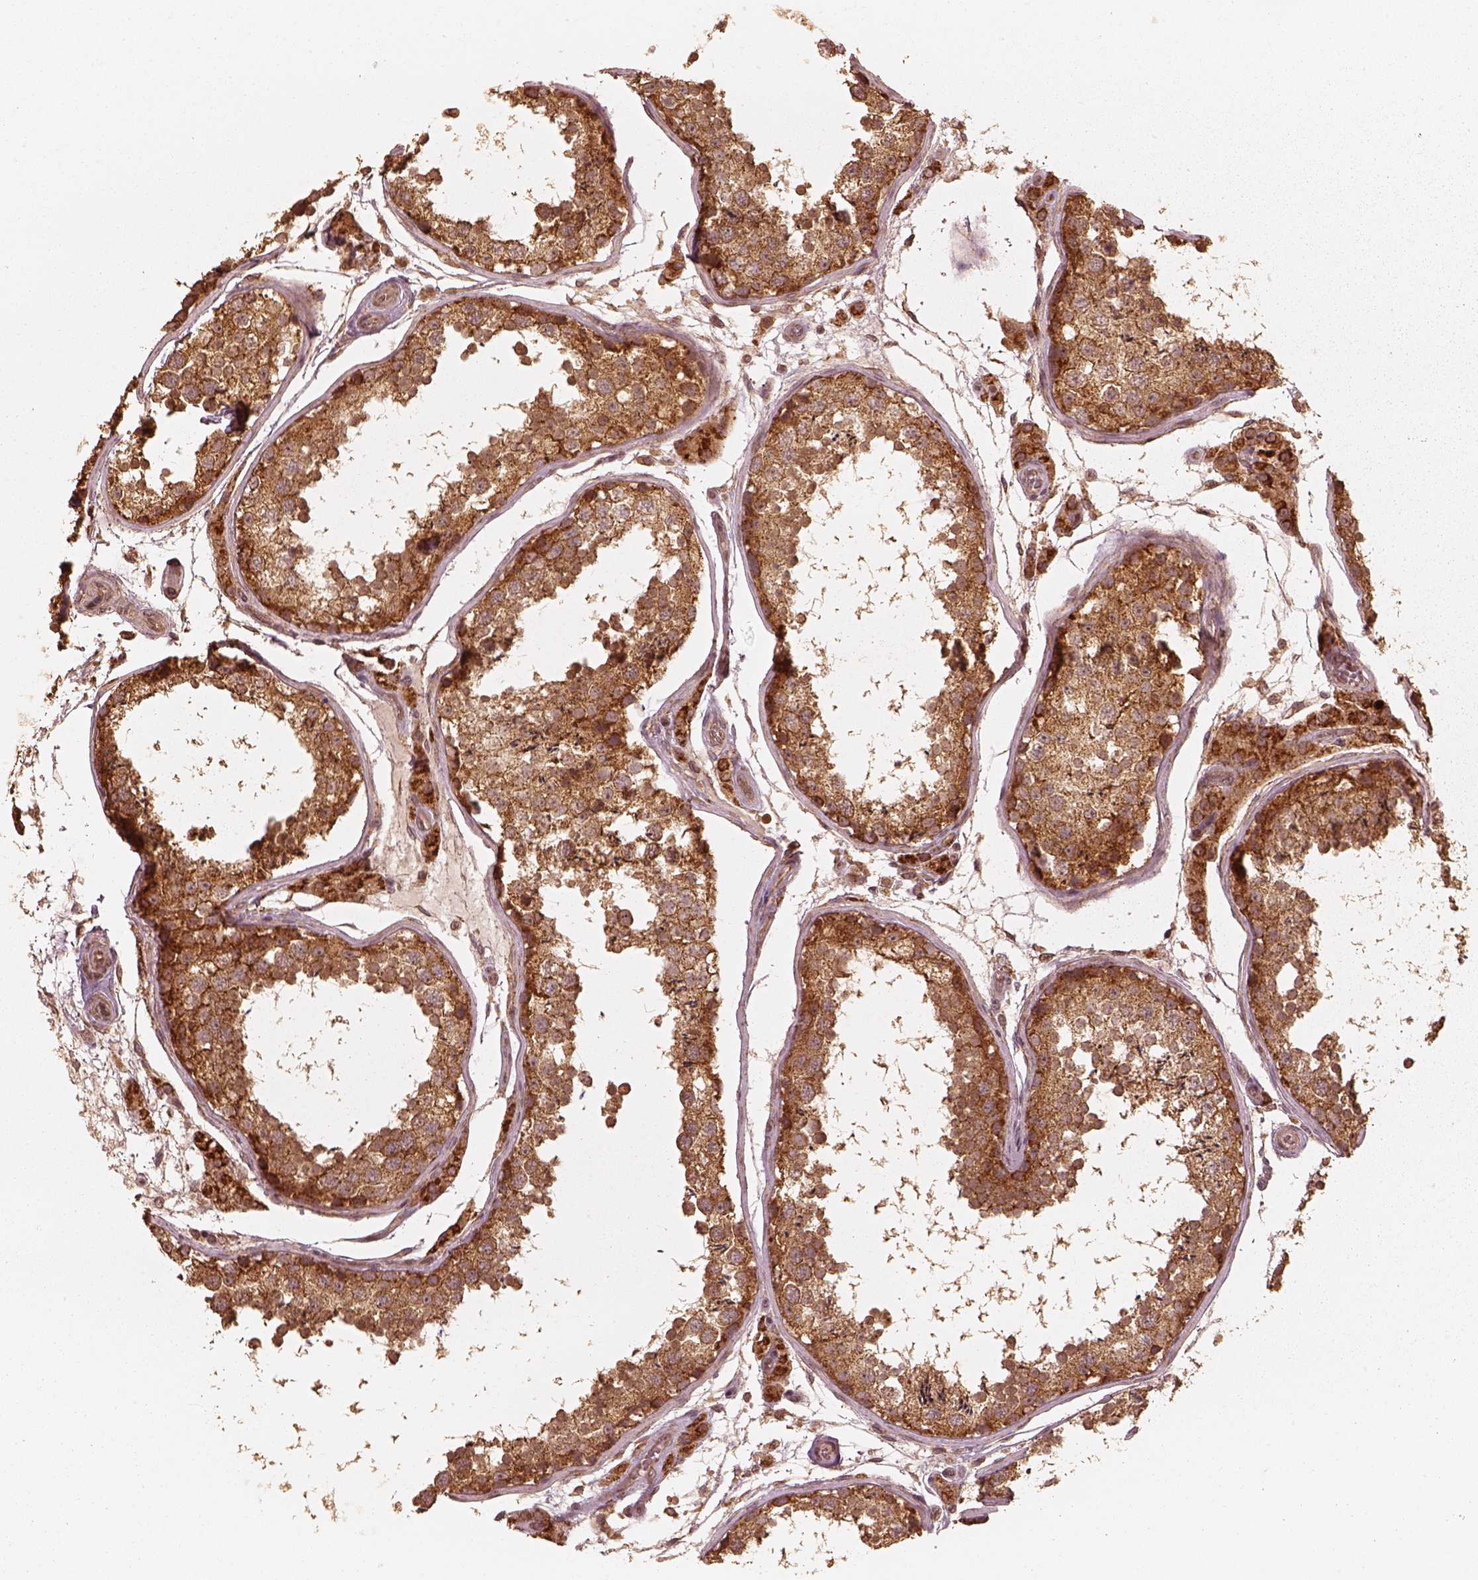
{"staining": {"intensity": "strong", "quantity": ">75%", "location": "cytoplasmic/membranous"}, "tissue": "testis", "cell_type": "Cells in seminiferous ducts", "image_type": "normal", "snomed": [{"axis": "morphology", "description": "Normal tissue, NOS"}, {"axis": "topography", "description": "Testis"}], "caption": "Protein analysis of normal testis displays strong cytoplasmic/membranous staining in approximately >75% of cells in seminiferous ducts. The staining was performed using DAB, with brown indicating positive protein expression. Nuclei are stained blue with hematoxylin.", "gene": "DNAJC25", "patient": {"sex": "male", "age": 29}}